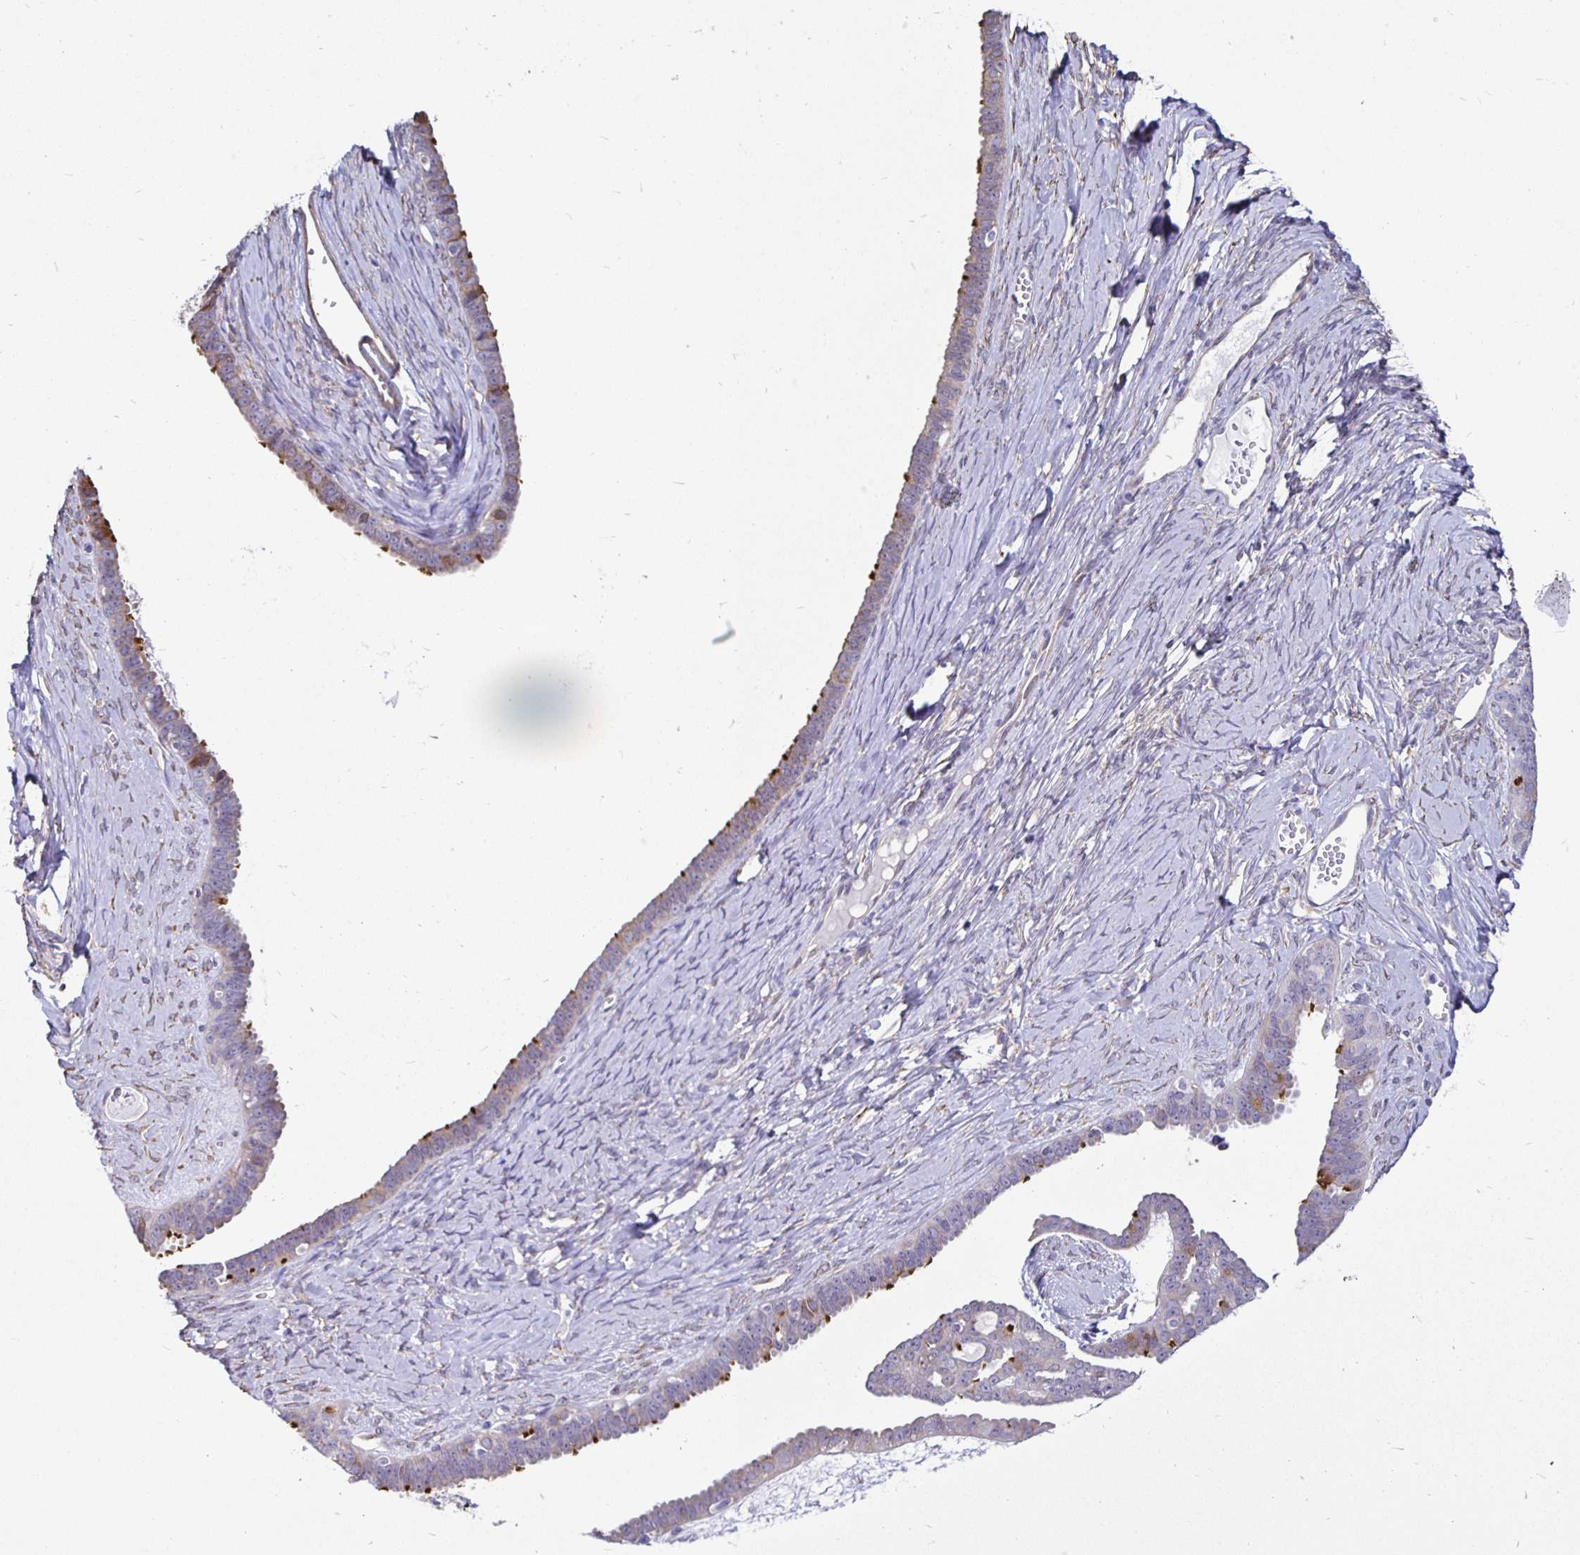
{"staining": {"intensity": "weak", "quantity": "<25%", "location": "cytoplasmic/membranous"}, "tissue": "ovarian cancer", "cell_type": "Tumor cells", "image_type": "cancer", "snomed": [{"axis": "morphology", "description": "Cystadenocarcinoma, serous, NOS"}, {"axis": "topography", "description": "Ovary"}], "caption": "A histopathology image of ovarian cancer stained for a protein demonstrates no brown staining in tumor cells.", "gene": "DNAI2", "patient": {"sex": "female", "age": 71}}